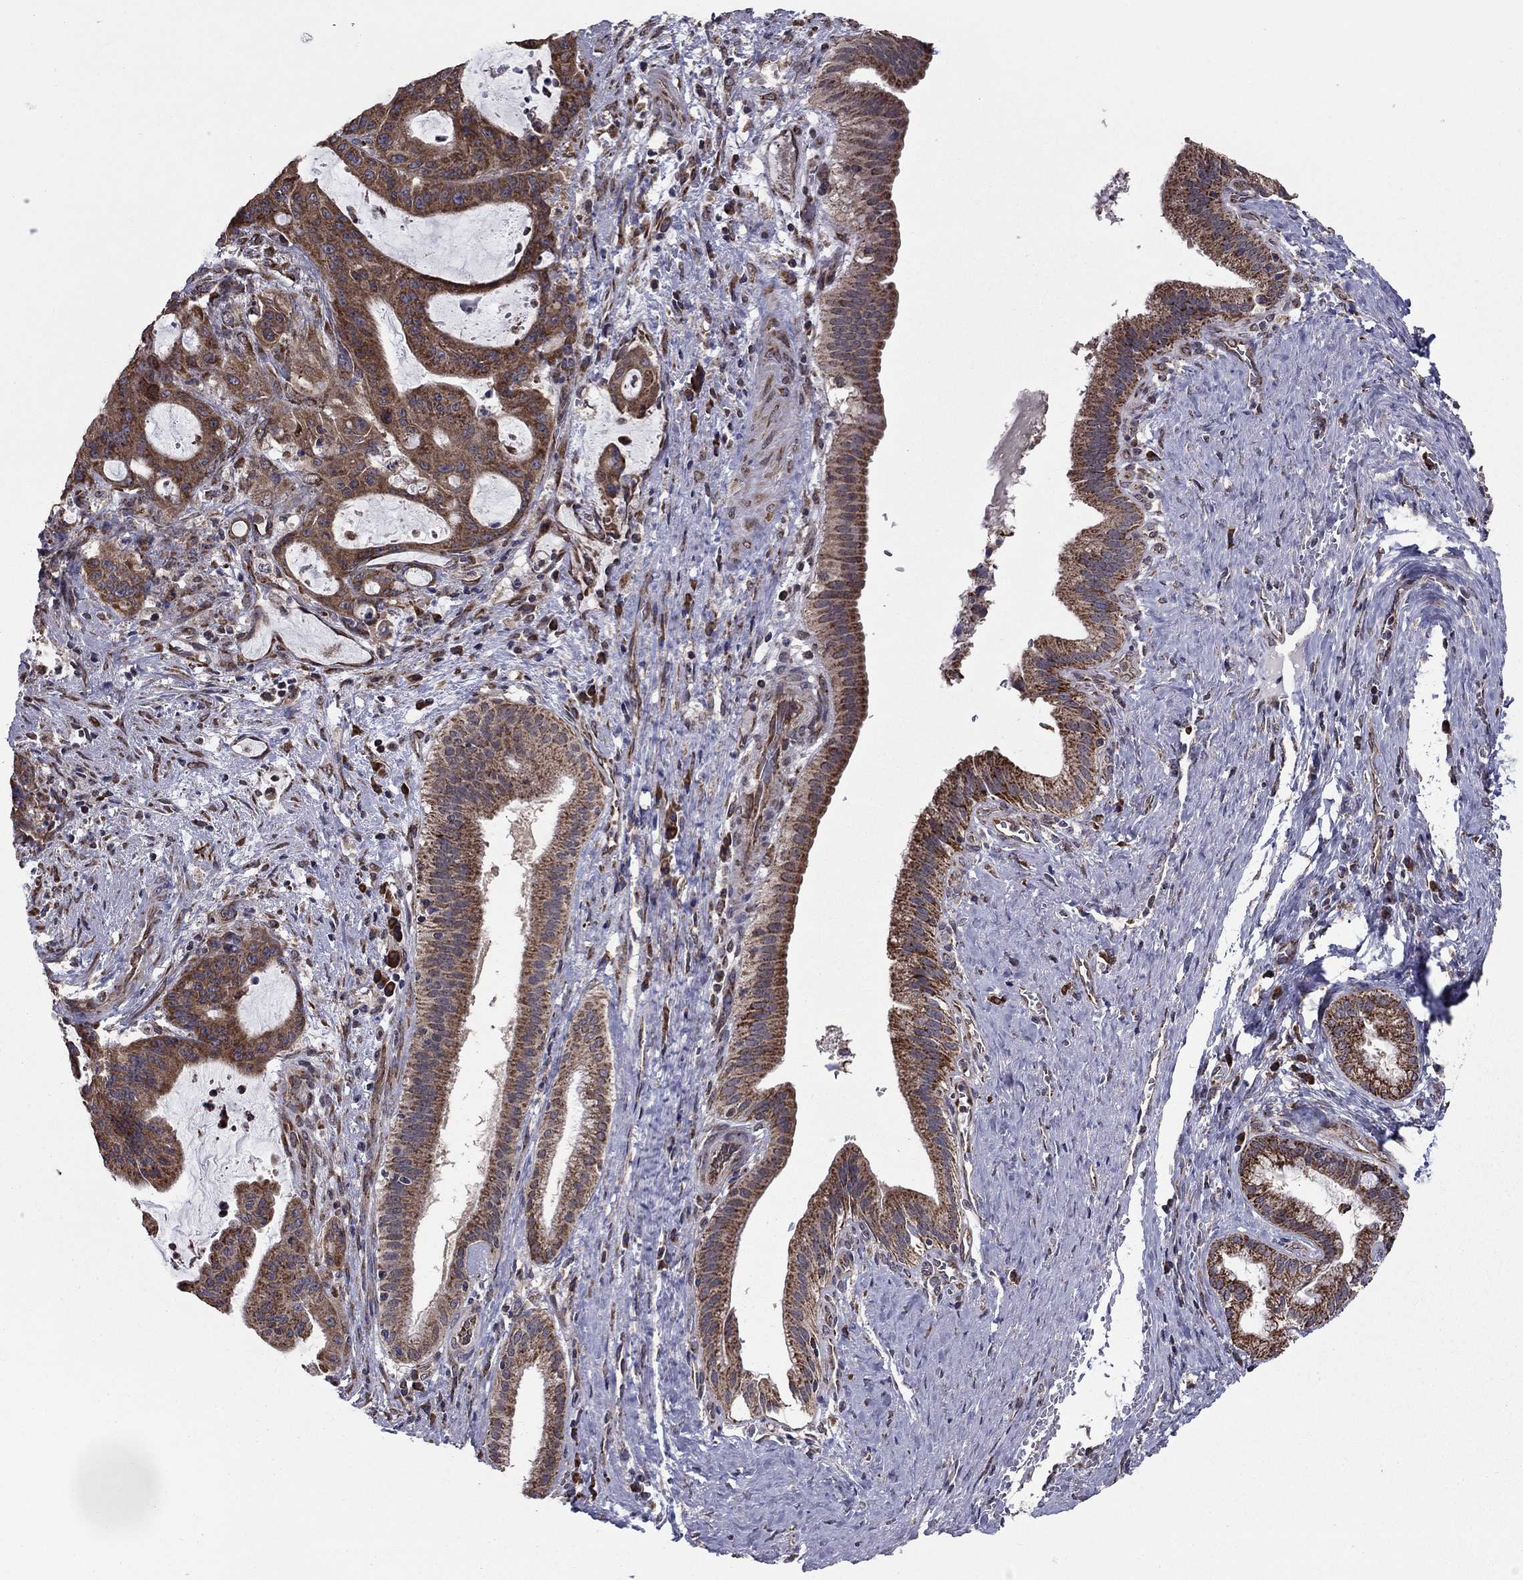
{"staining": {"intensity": "strong", "quantity": ">75%", "location": "cytoplasmic/membranous"}, "tissue": "liver cancer", "cell_type": "Tumor cells", "image_type": "cancer", "snomed": [{"axis": "morphology", "description": "Cholangiocarcinoma"}, {"axis": "topography", "description": "Liver"}], "caption": "Strong cytoplasmic/membranous staining is appreciated in approximately >75% of tumor cells in liver cancer (cholangiocarcinoma). The staining was performed using DAB (3,3'-diaminobenzidine) to visualize the protein expression in brown, while the nuclei were stained in blue with hematoxylin (Magnification: 20x).", "gene": "NKIRAS1", "patient": {"sex": "female", "age": 73}}